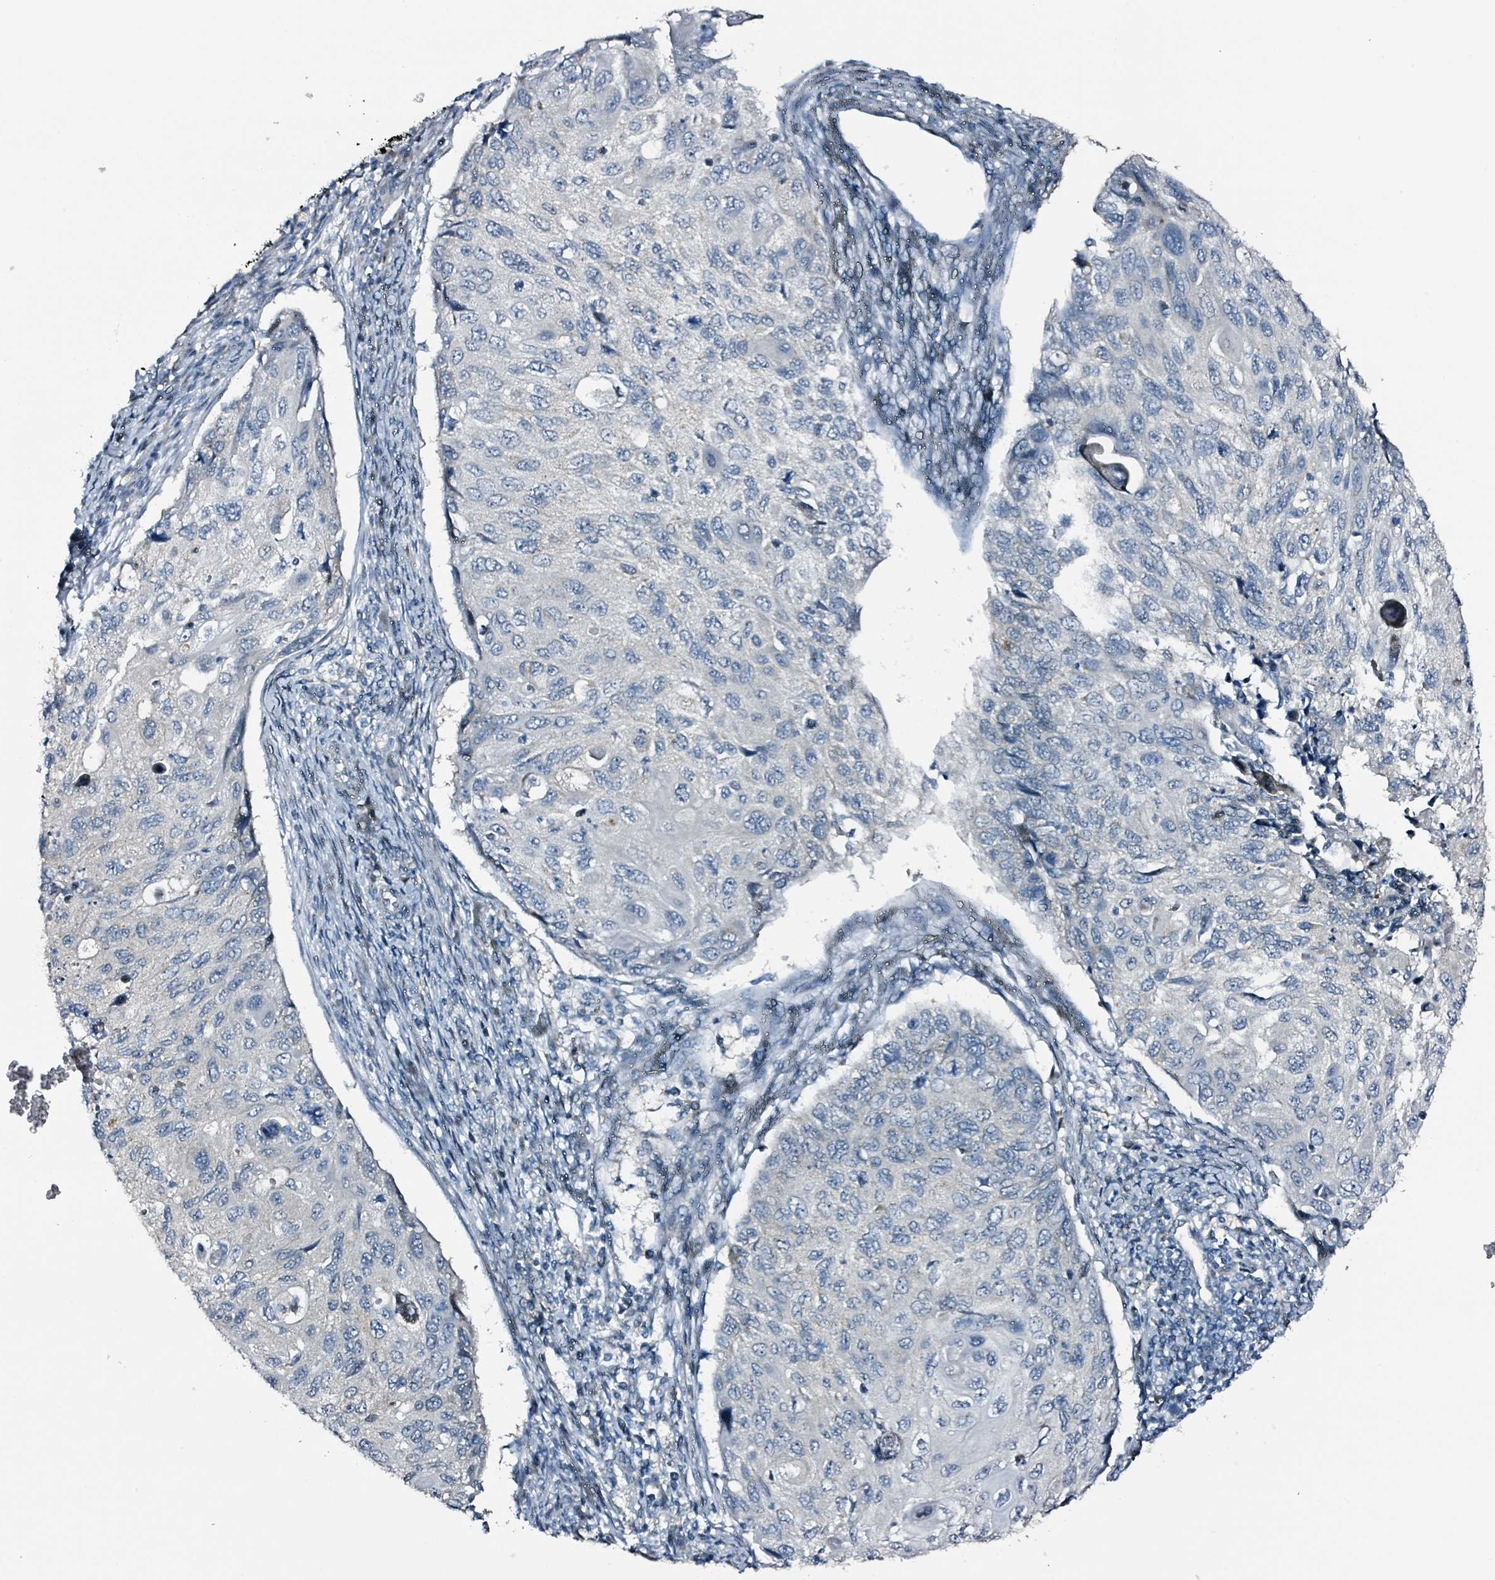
{"staining": {"intensity": "negative", "quantity": "none", "location": "none"}, "tissue": "cervical cancer", "cell_type": "Tumor cells", "image_type": "cancer", "snomed": [{"axis": "morphology", "description": "Squamous cell carcinoma, NOS"}, {"axis": "topography", "description": "Cervix"}], "caption": "The IHC photomicrograph has no significant expression in tumor cells of squamous cell carcinoma (cervical) tissue. (Immunohistochemistry, brightfield microscopy, high magnification).", "gene": "B3GAT3", "patient": {"sex": "female", "age": 70}}